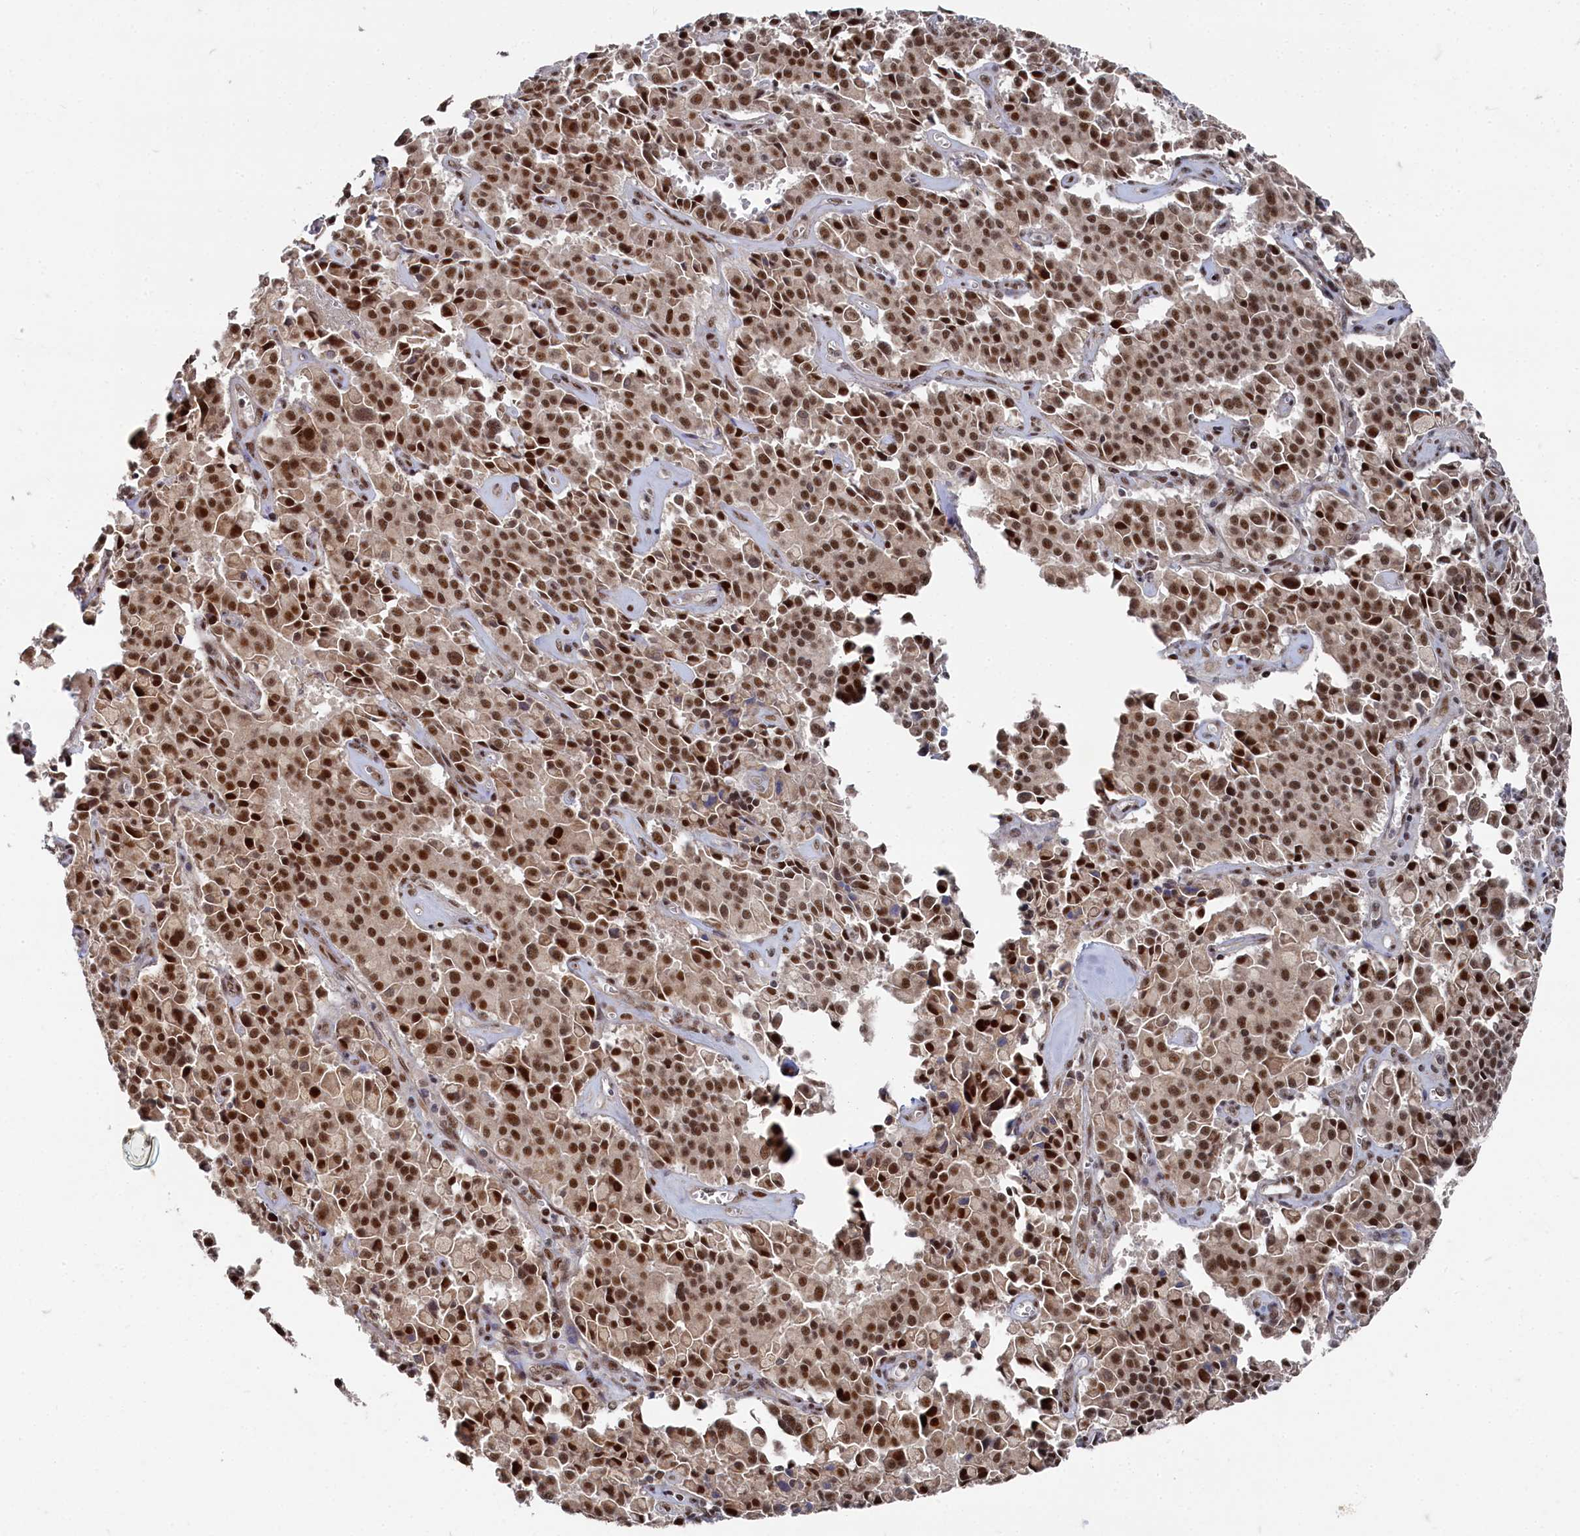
{"staining": {"intensity": "strong", "quantity": ">75%", "location": "nuclear"}, "tissue": "pancreatic cancer", "cell_type": "Tumor cells", "image_type": "cancer", "snomed": [{"axis": "morphology", "description": "Adenocarcinoma, NOS"}, {"axis": "topography", "description": "Pancreas"}], "caption": "This image displays immunohistochemistry staining of pancreatic cancer, with high strong nuclear positivity in about >75% of tumor cells.", "gene": "BUB3", "patient": {"sex": "male", "age": 65}}